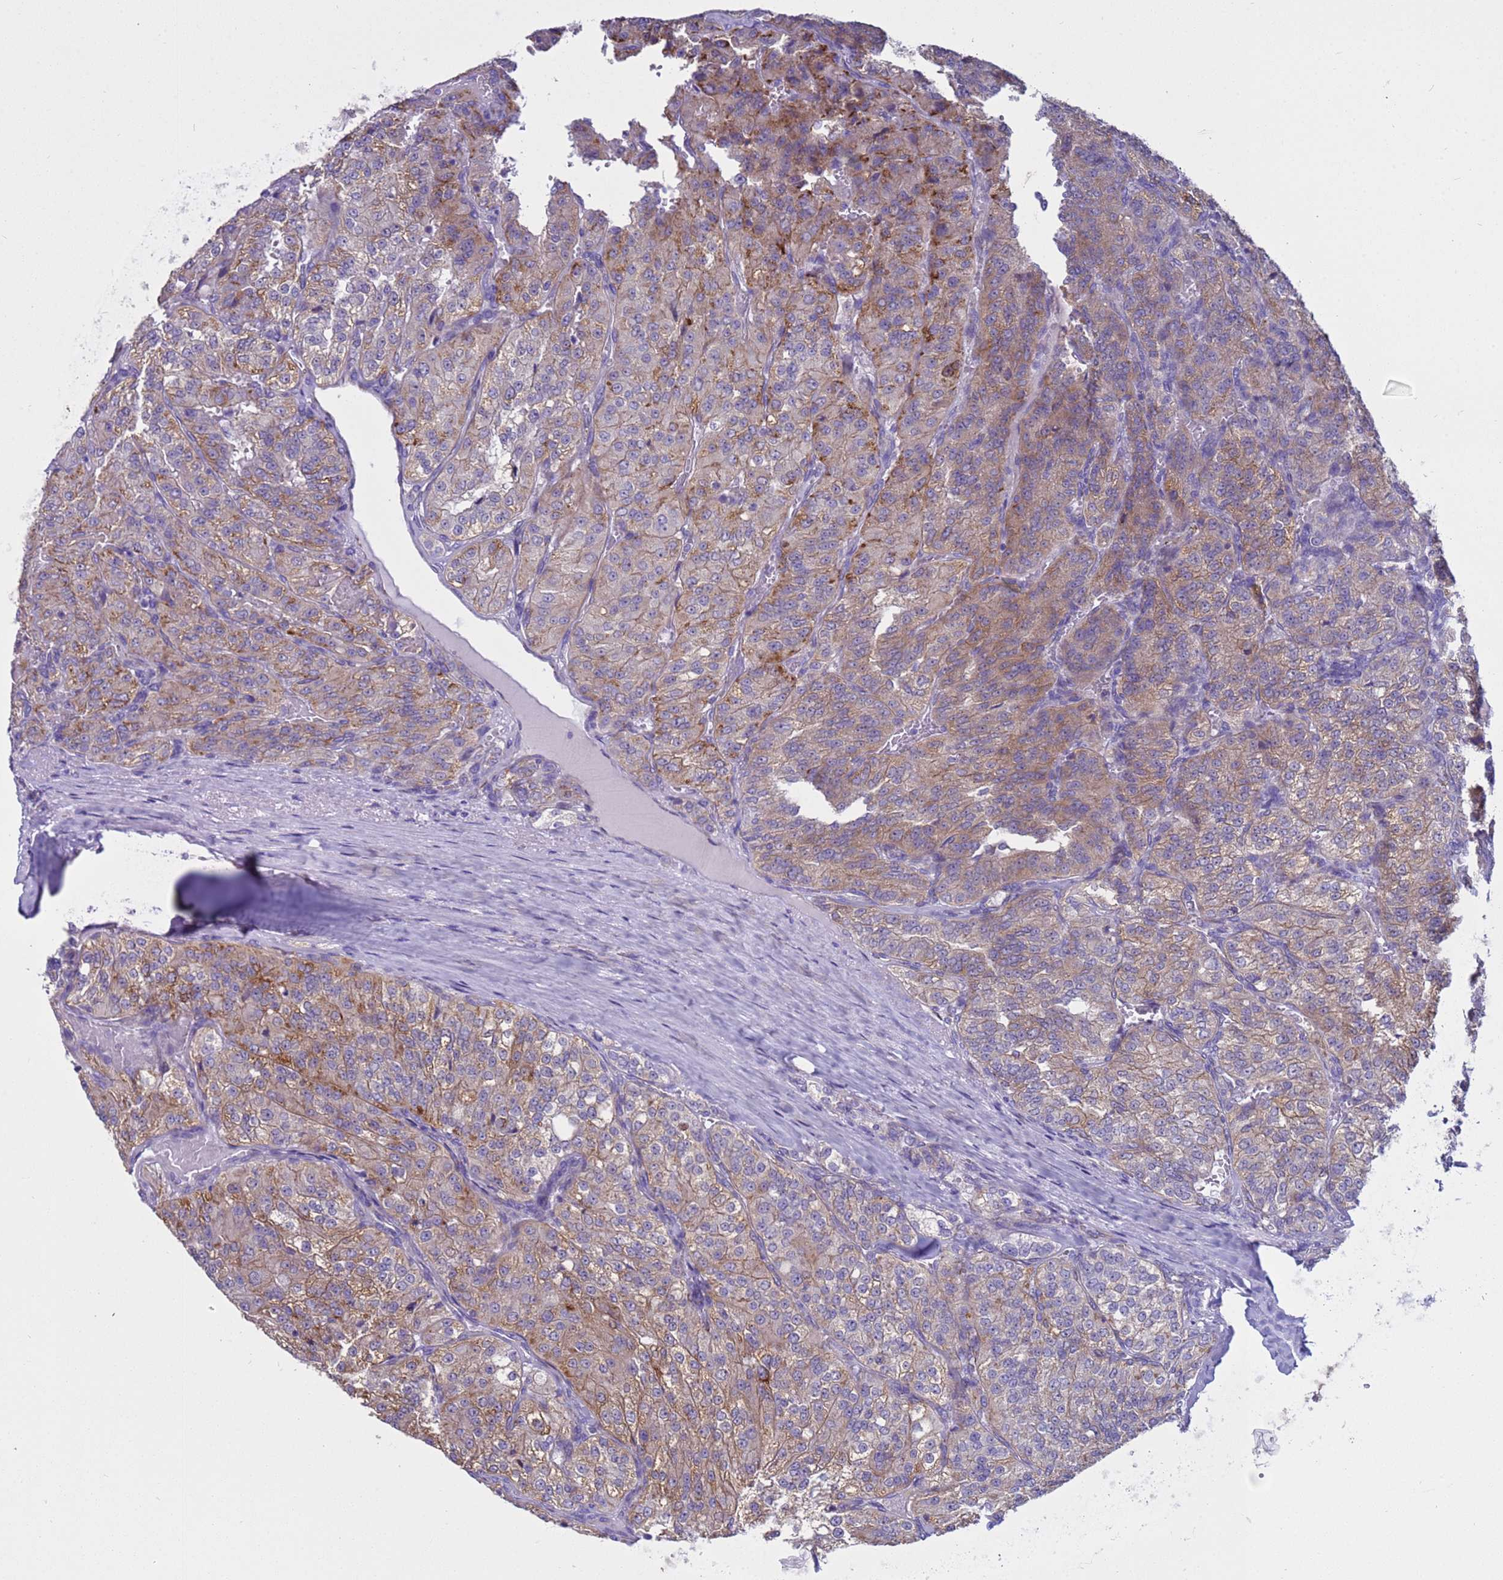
{"staining": {"intensity": "moderate", "quantity": "25%-75%", "location": "cytoplasmic/membranous"}, "tissue": "renal cancer", "cell_type": "Tumor cells", "image_type": "cancer", "snomed": [{"axis": "morphology", "description": "Adenocarcinoma, NOS"}, {"axis": "topography", "description": "Kidney"}], "caption": "An IHC image of tumor tissue is shown. Protein staining in brown shows moderate cytoplasmic/membranous positivity in adenocarcinoma (renal) within tumor cells.", "gene": "NCALD", "patient": {"sex": "female", "age": 63}}